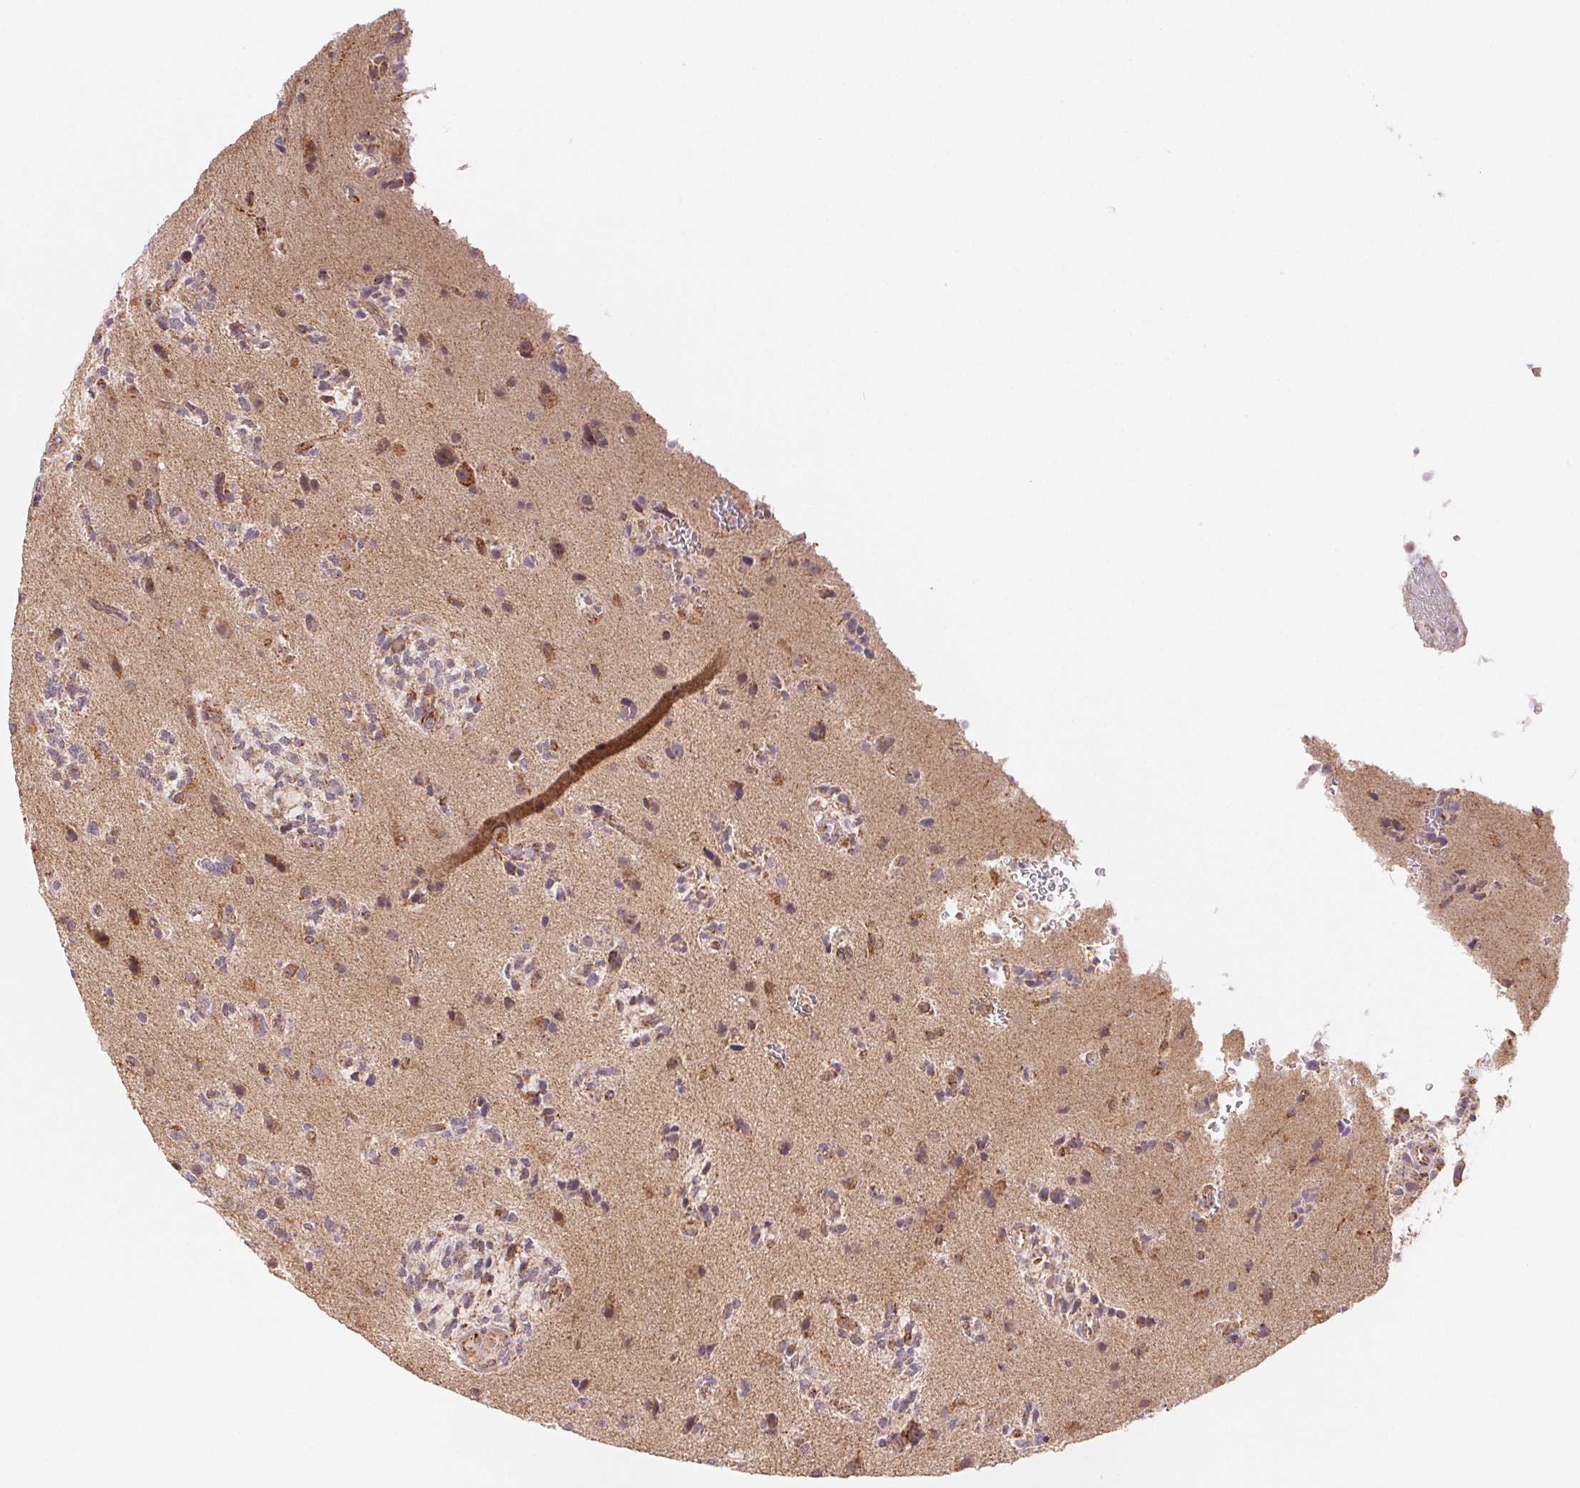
{"staining": {"intensity": "moderate", "quantity": "25%-75%", "location": "cytoplasmic/membranous"}, "tissue": "glioma", "cell_type": "Tumor cells", "image_type": "cancer", "snomed": [{"axis": "morphology", "description": "Glioma, malignant, High grade"}, {"axis": "topography", "description": "Brain"}], "caption": "Brown immunohistochemical staining in glioma shows moderate cytoplasmic/membranous expression in approximately 25%-75% of tumor cells.", "gene": "HINT2", "patient": {"sex": "female", "age": 71}}